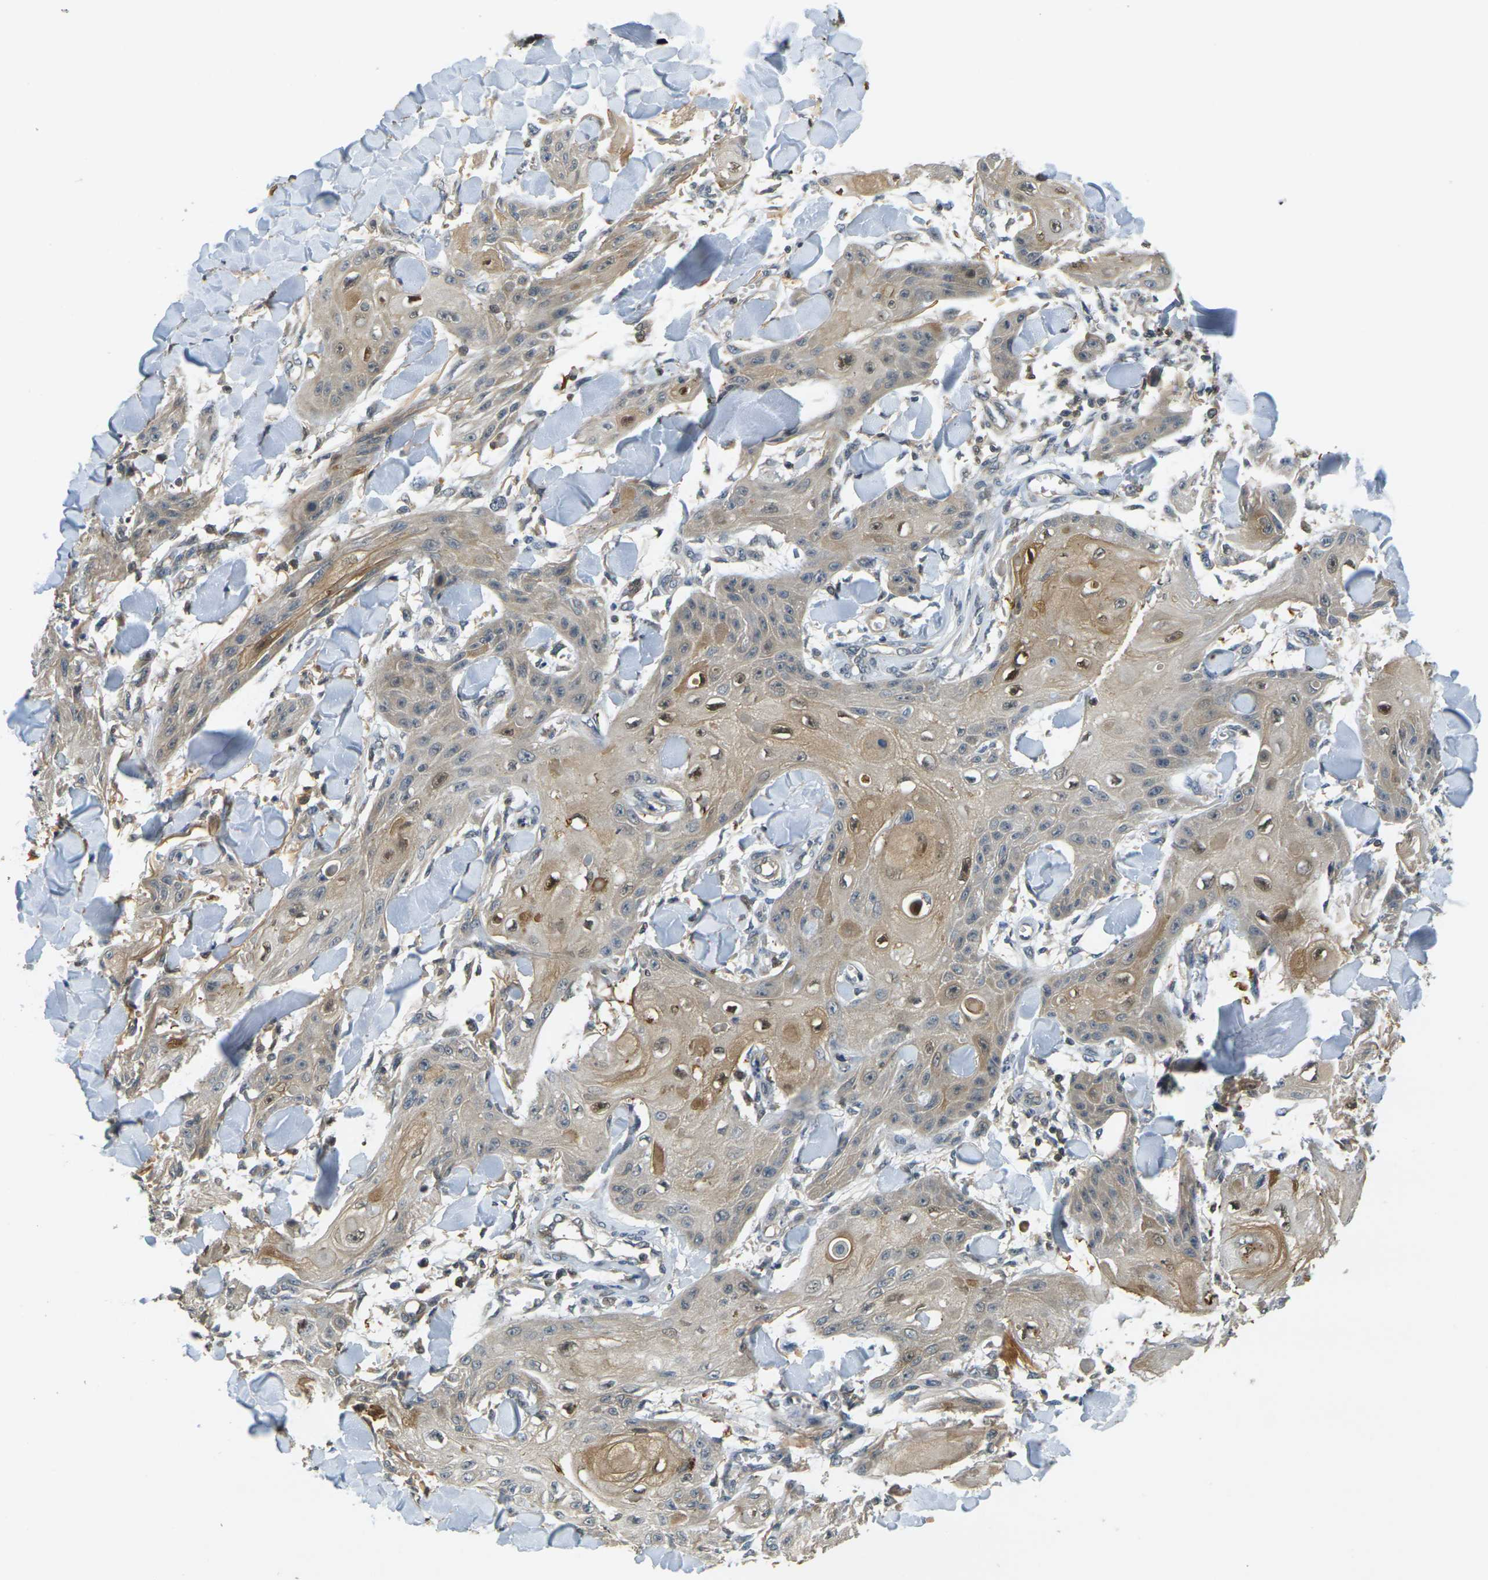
{"staining": {"intensity": "moderate", "quantity": ">75%", "location": "cytoplasmic/membranous"}, "tissue": "skin cancer", "cell_type": "Tumor cells", "image_type": "cancer", "snomed": [{"axis": "morphology", "description": "Squamous cell carcinoma, NOS"}, {"axis": "topography", "description": "Skin"}], "caption": "Moderate cytoplasmic/membranous protein positivity is identified in about >75% of tumor cells in skin squamous cell carcinoma.", "gene": "KLHL8", "patient": {"sex": "male", "age": 74}}